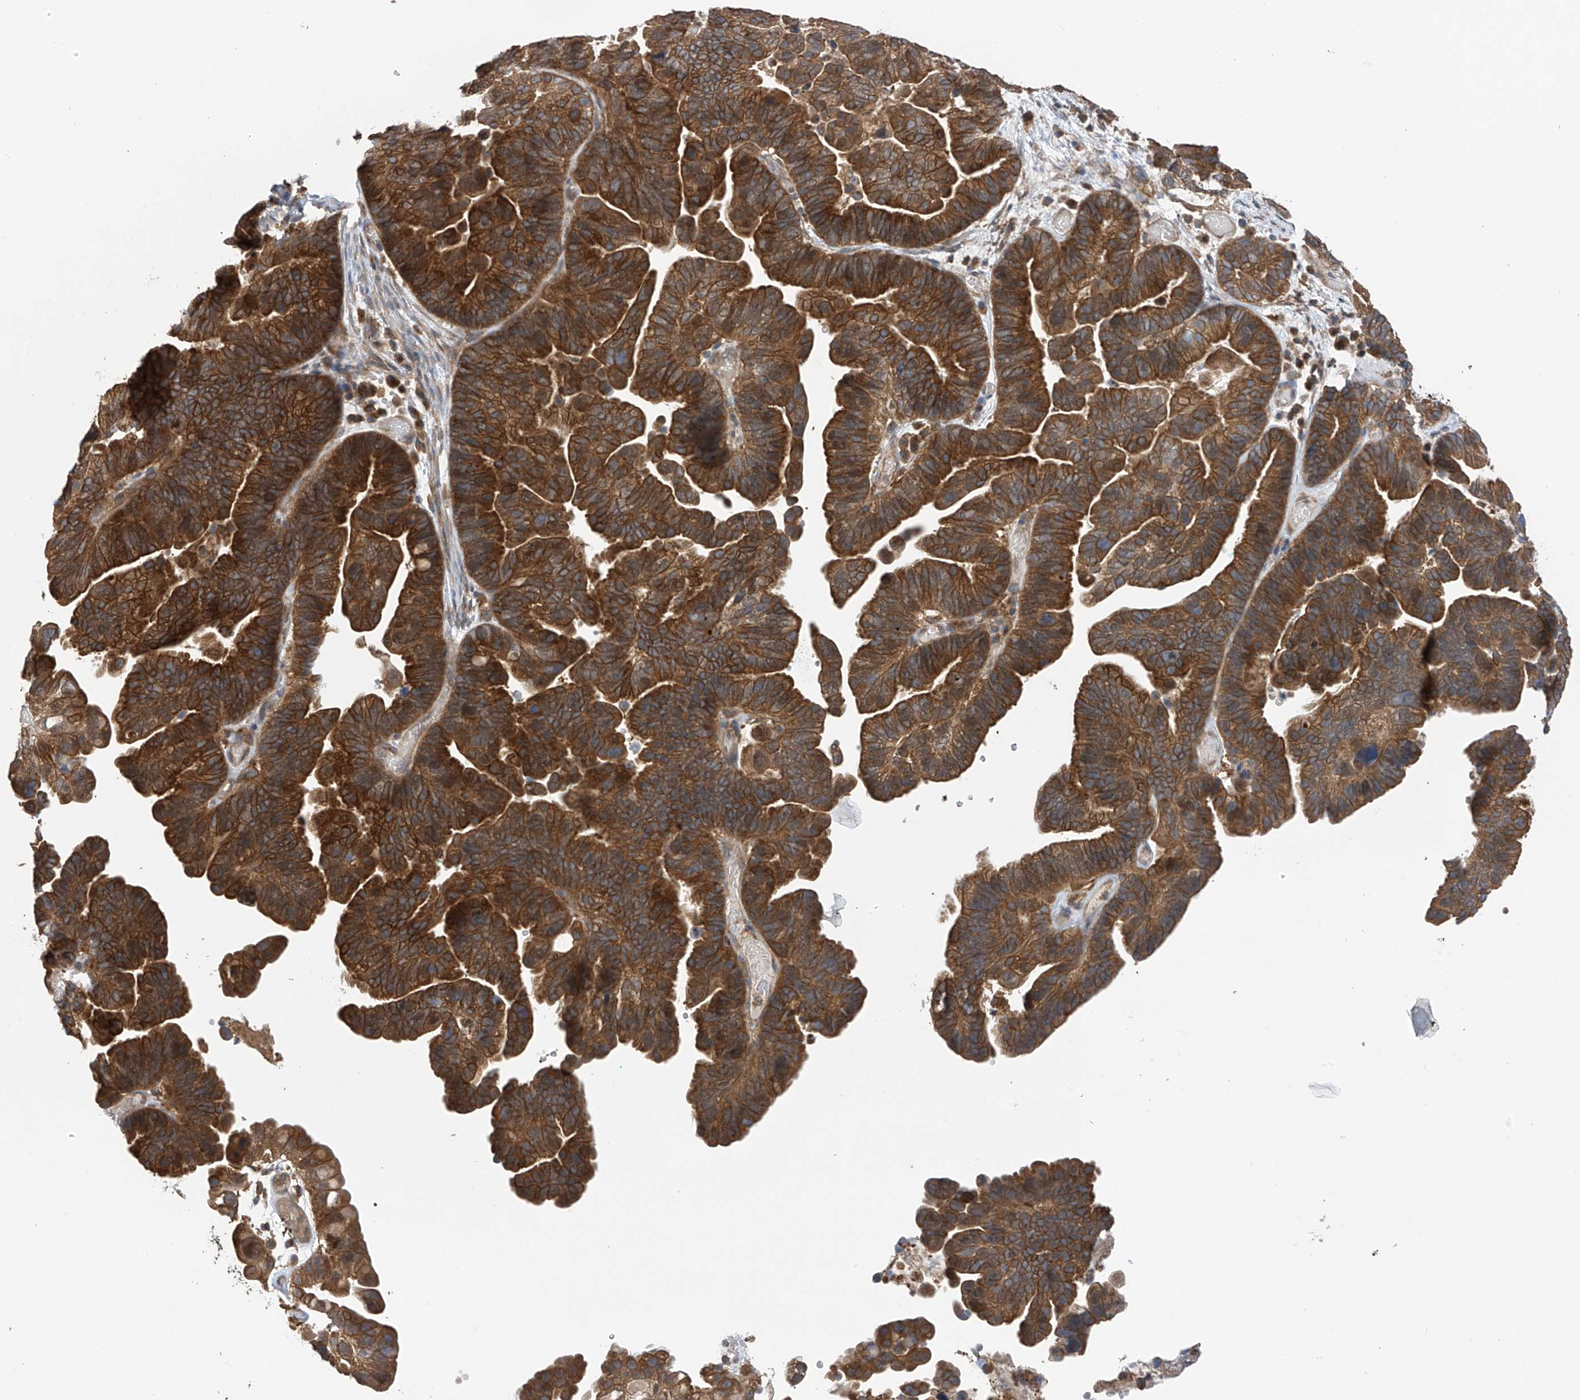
{"staining": {"intensity": "strong", "quantity": ">75%", "location": "cytoplasmic/membranous"}, "tissue": "ovarian cancer", "cell_type": "Tumor cells", "image_type": "cancer", "snomed": [{"axis": "morphology", "description": "Cystadenocarcinoma, serous, NOS"}, {"axis": "topography", "description": "Ovary"}], "caption": "Immunohistochemistry of ovarian cancer displays high levels of strong cytoplasmic/membranous staining in approximately >75% of tumor cells. (DAB IHC with brightfield microscopy, high magnification).", "gene": "CHPF", "patient": {"sex": "female", "age": 56}}